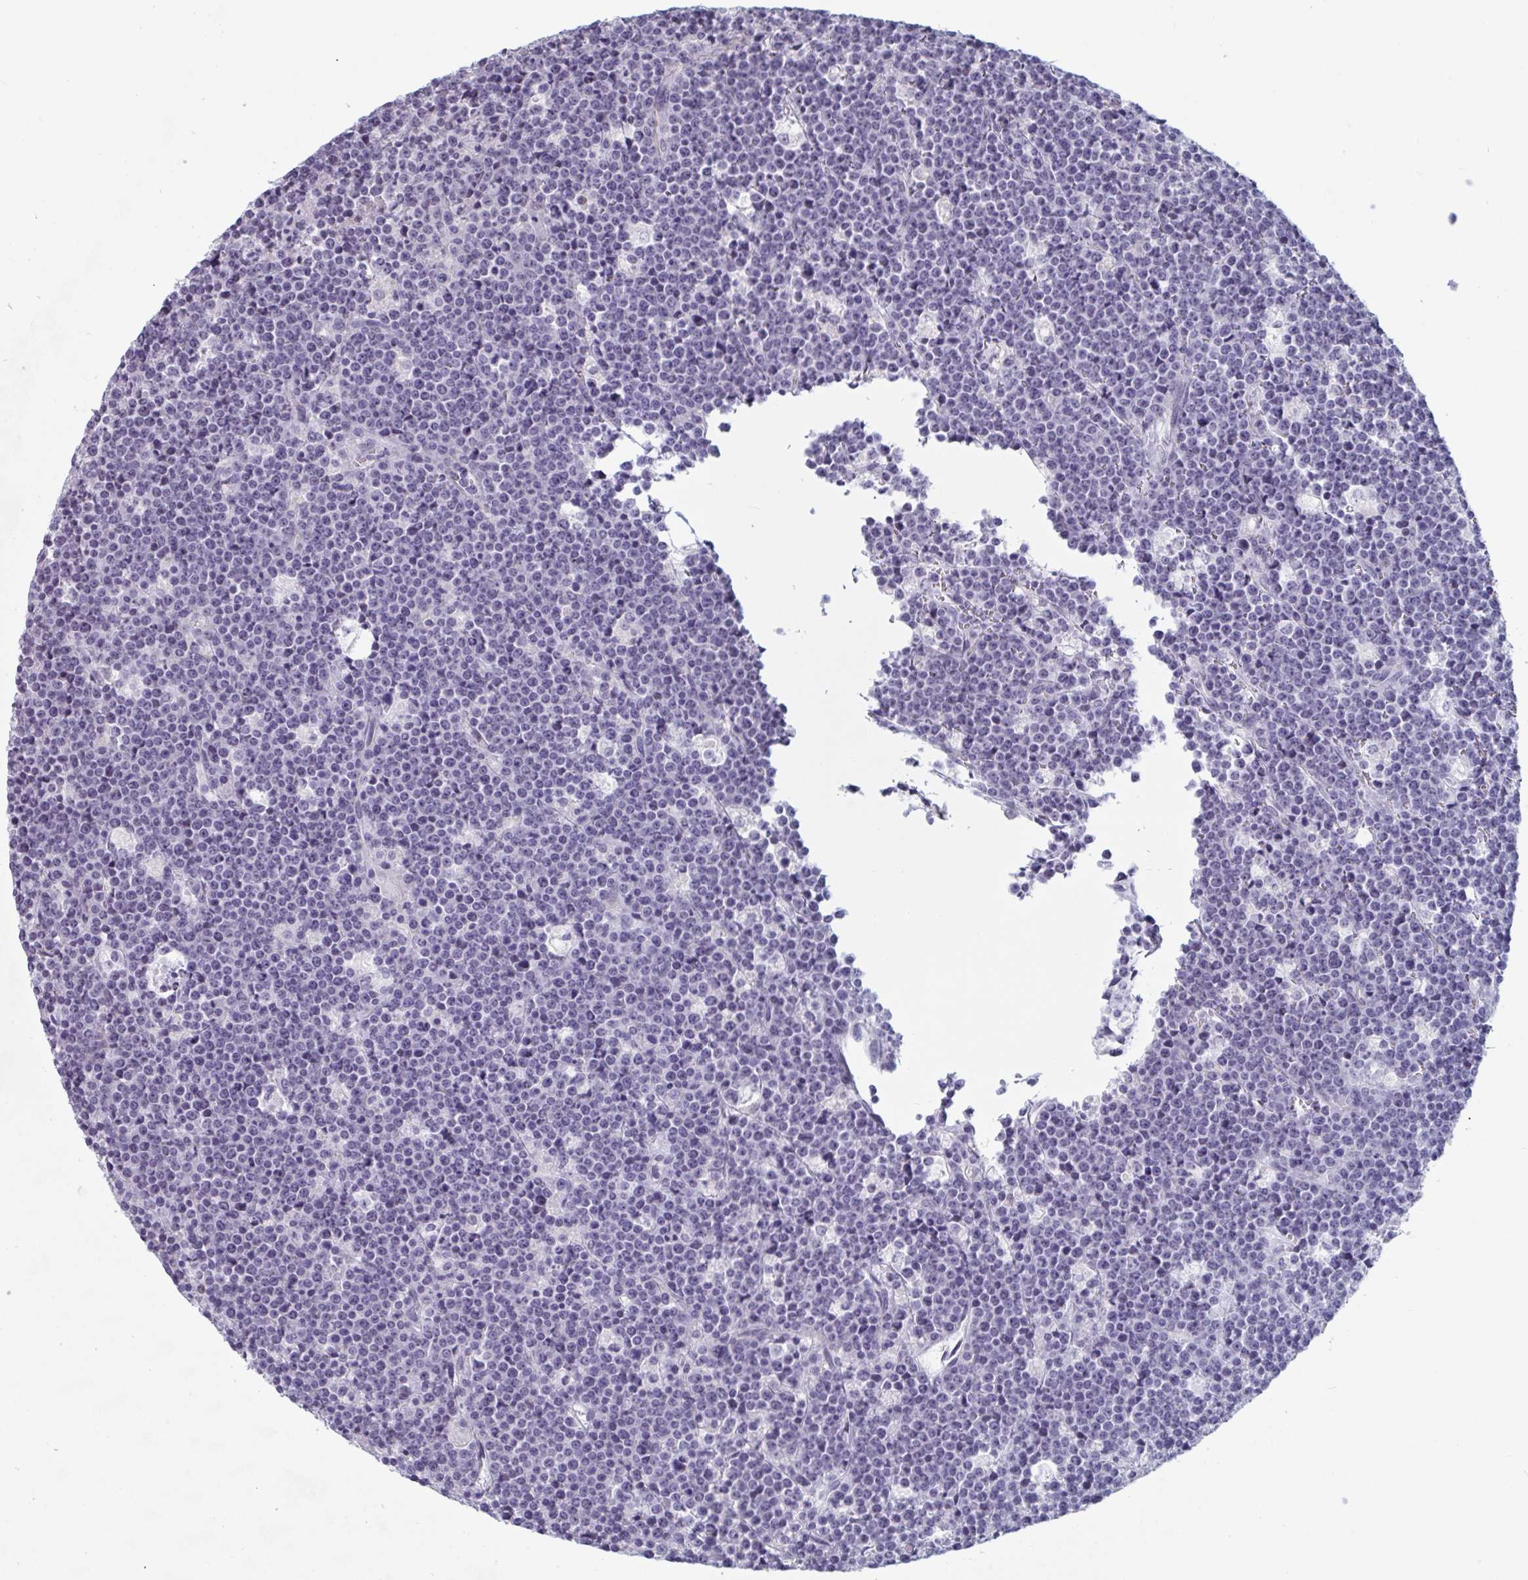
{"staining": {"intensity": "negative", "quantity": "none", "location": "none"}, "tissue": "lymphoma", "cell_type": "Tumor cells", "image_type": "cancer", "snomed": [{"axis": "morphology", "description": "Malignant lymphoma, non-Hodgkin's type, High grade"}, {"axis": "topography", "description": "Ovary"}], "caption": "Protein analysis of lymphoma reveals no significant expression in tumor cells.", "gene": "FOXA1", "patient": {"sex": "female", "age": 56}}